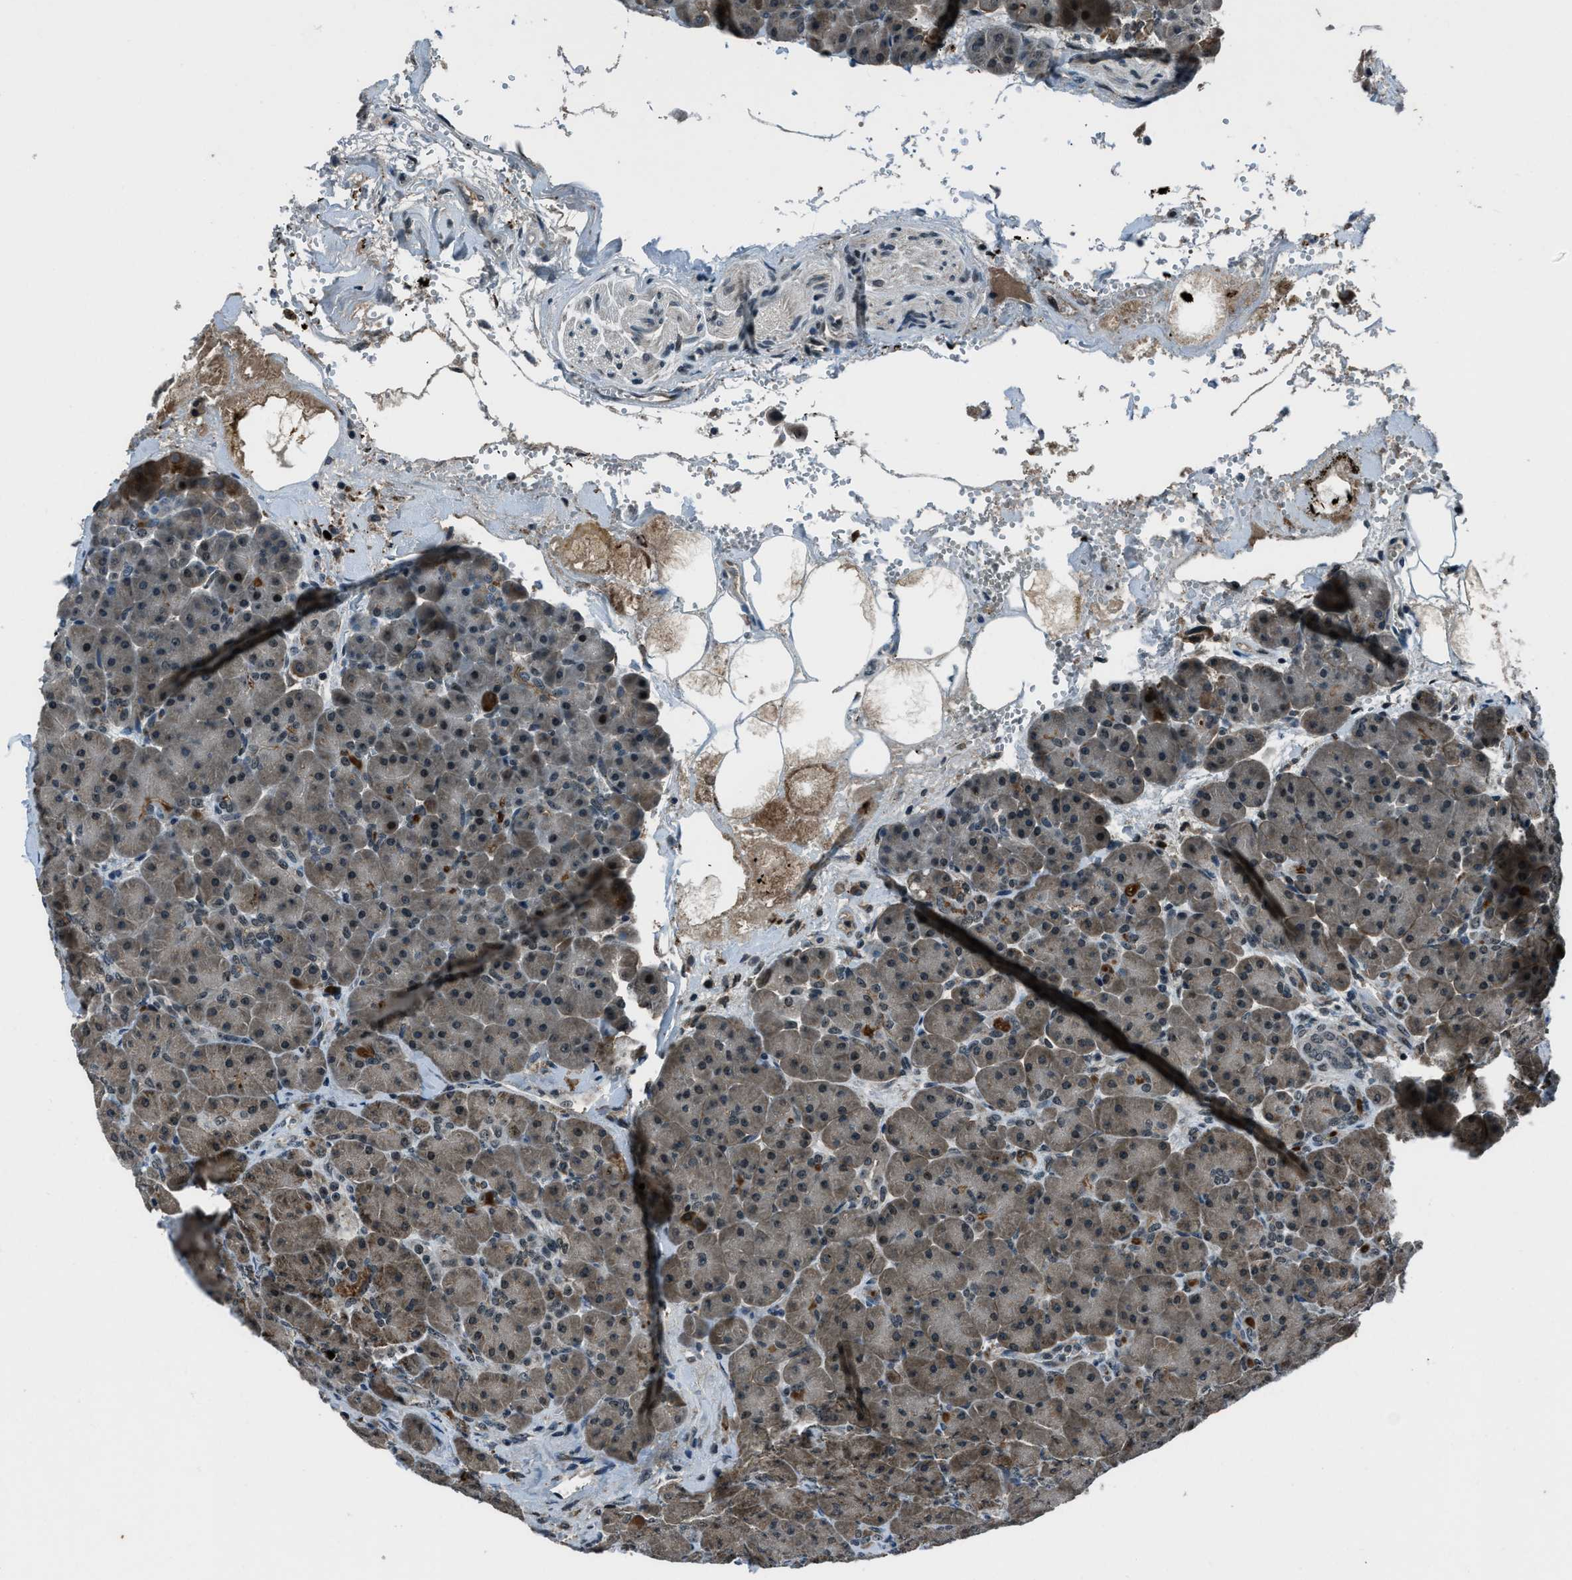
{"staining": {"intensity": "strong", "quantity": "25%-75%", "location": "cytoplasmic/membranous"}, "tissue": "pancreas", "cell_type": "Exocrine glandular cells", "image_type": "normal", "snomed": [{"axis": "morphology", "description": "Normal tissue, NOS"}, {"axis": "topography", "description": "Pancreas"}], "caption": "Protein staining of normal pancreas exhibits strong cytoplasmic/membranous expression in approximately 25%-75% of exocrine glandular cells.", "gene": "ACTL9", "patient": {"sex": "male", "age": 66}}